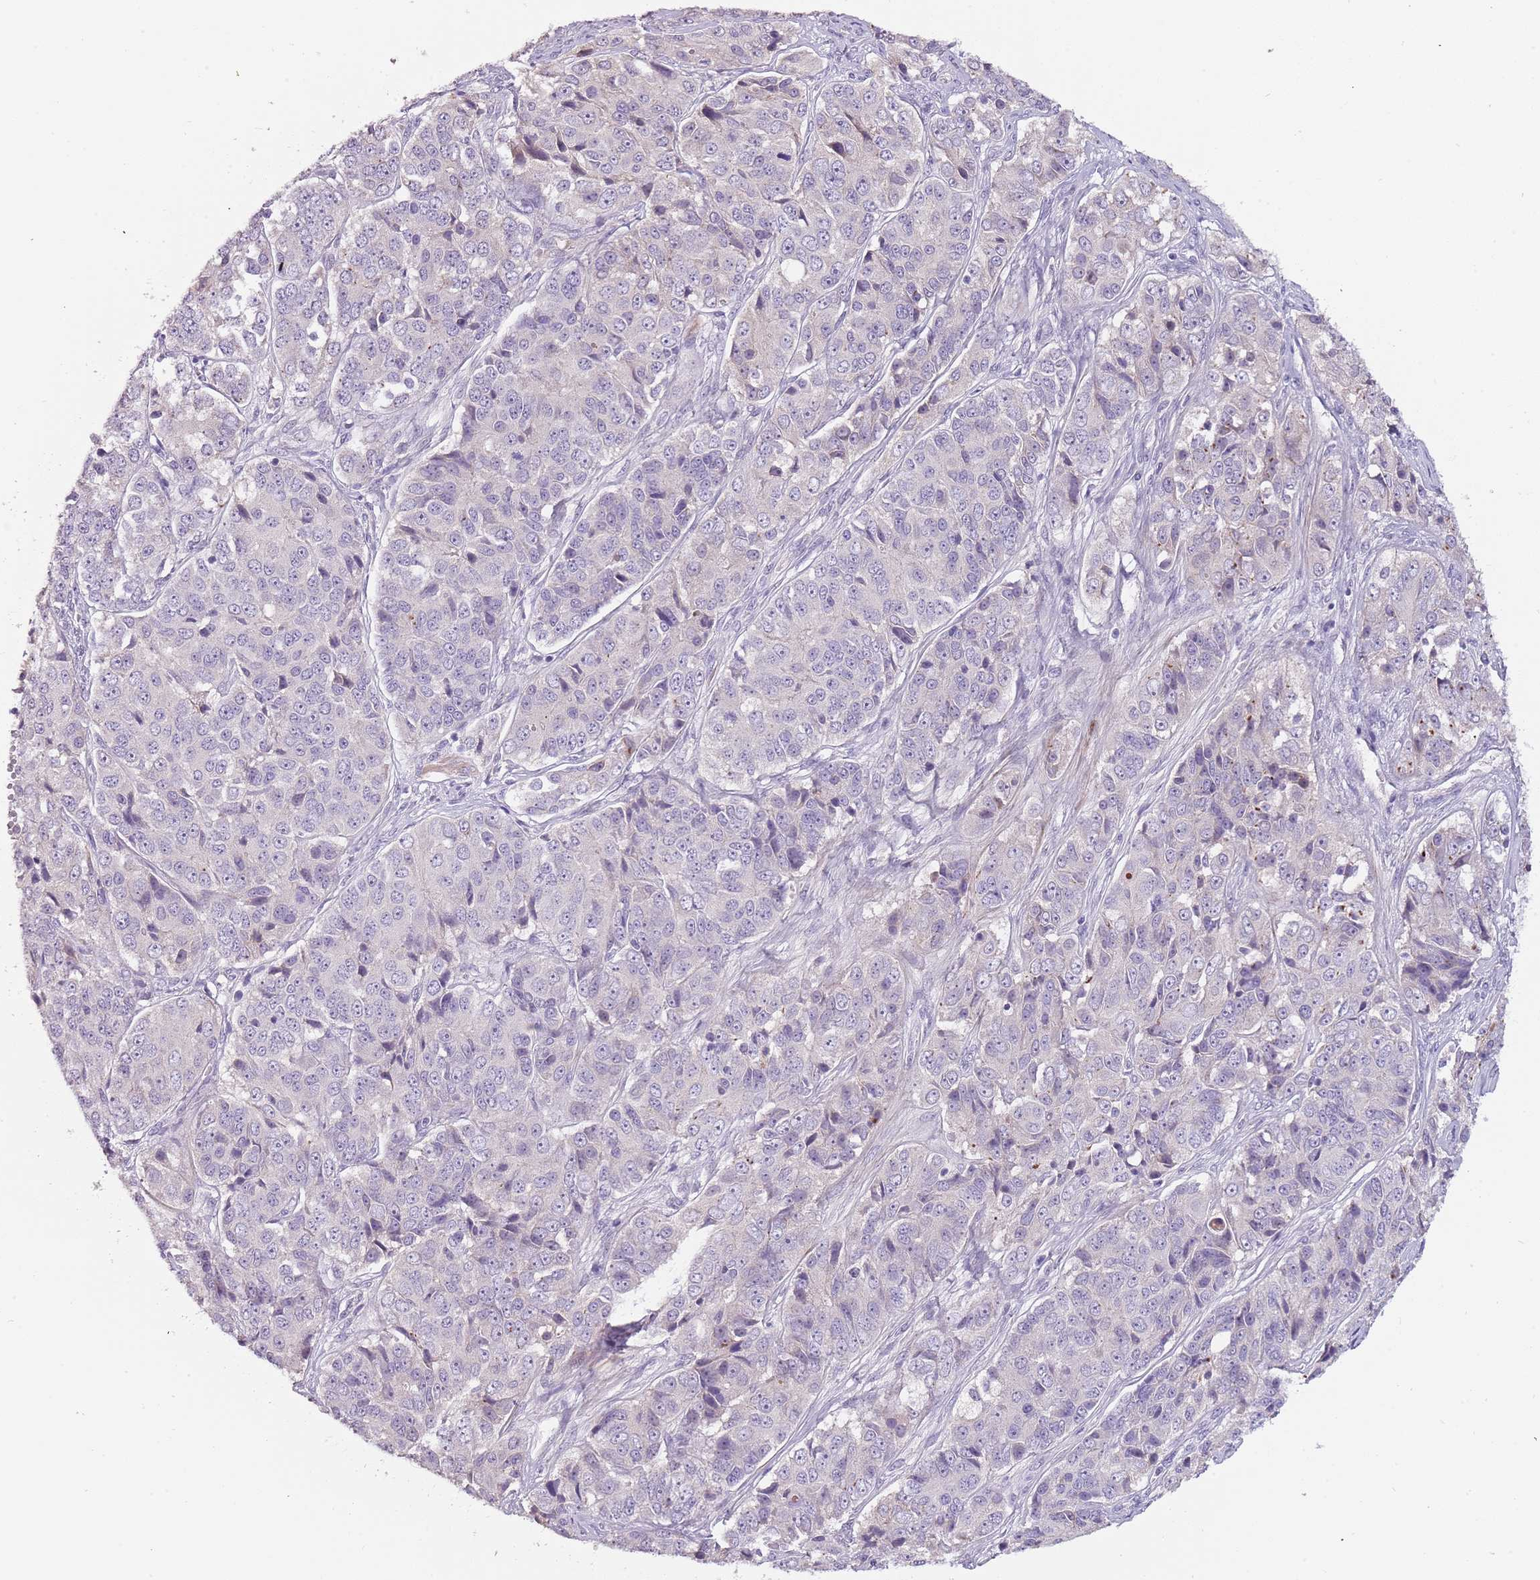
{"staining": {"intensity": "strong", "quantity": "<25%", "location": "cytoplasmic/membranous"}, "tissue": "ovarian cancer", "cell_type": "Tumor cells", "image_type": "cancer", "snomed": [{"axis": "morphology", "description": "Carcinoma, endometroid"}, {"axis": "topography", "description": "Ovary"}], "caption": "Protein analysis of ovarian cancer (endometroid carcinoma) tissue demonstrates strong cytoplasmic/membranous staining in about <25% of tumor cells.", "gene": "NKX2-3", "patient": {"sex": "female", "age": 51}}